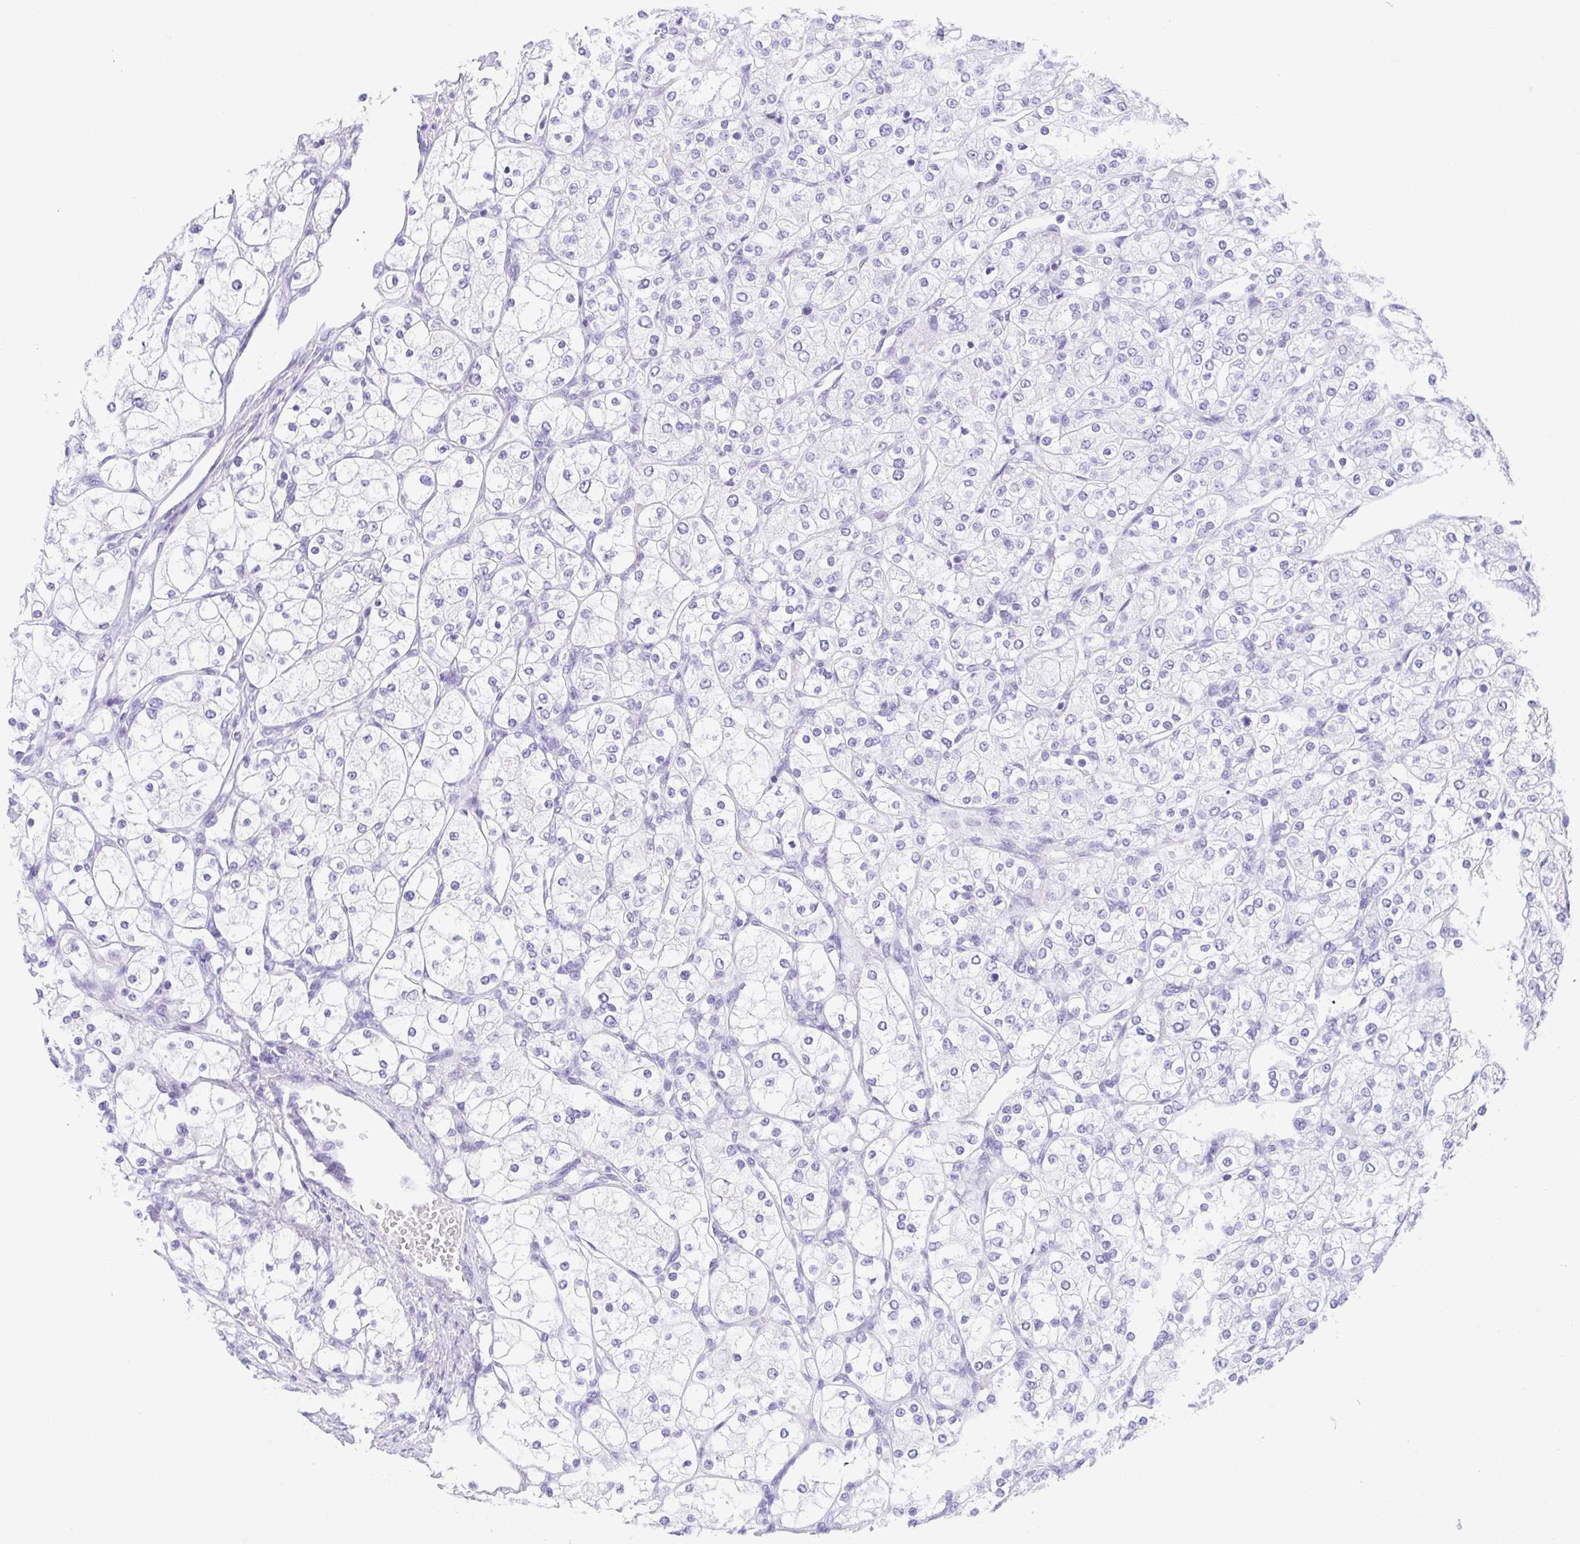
{"staining": {"intensity": "negative", "quantity": "none", "location": "none"}, "tissue": "renal cancer", "cell_type": "Tumor cells", "image_type": "cancer", "snomed": [{"axis": "morphology", "description": "Adenocarcinoma, NOS"}, {"axis": "topography", "description": "Kidney"}], "caption": "Immunohistochemistry micrograph of neoplastic tissue: adenocarcinoma (renal) stained with DAB (3,3'-diaminobenzidine) displays no significant protein staining in tumor cells. The staining was performed using DAB to visualize the protein expression in brown, while the nuclei were stained in blue with hematoxylin (Magnification: 20x).", "gene": "LUZP4", "patient": {"sex": "male", "age": 80}}